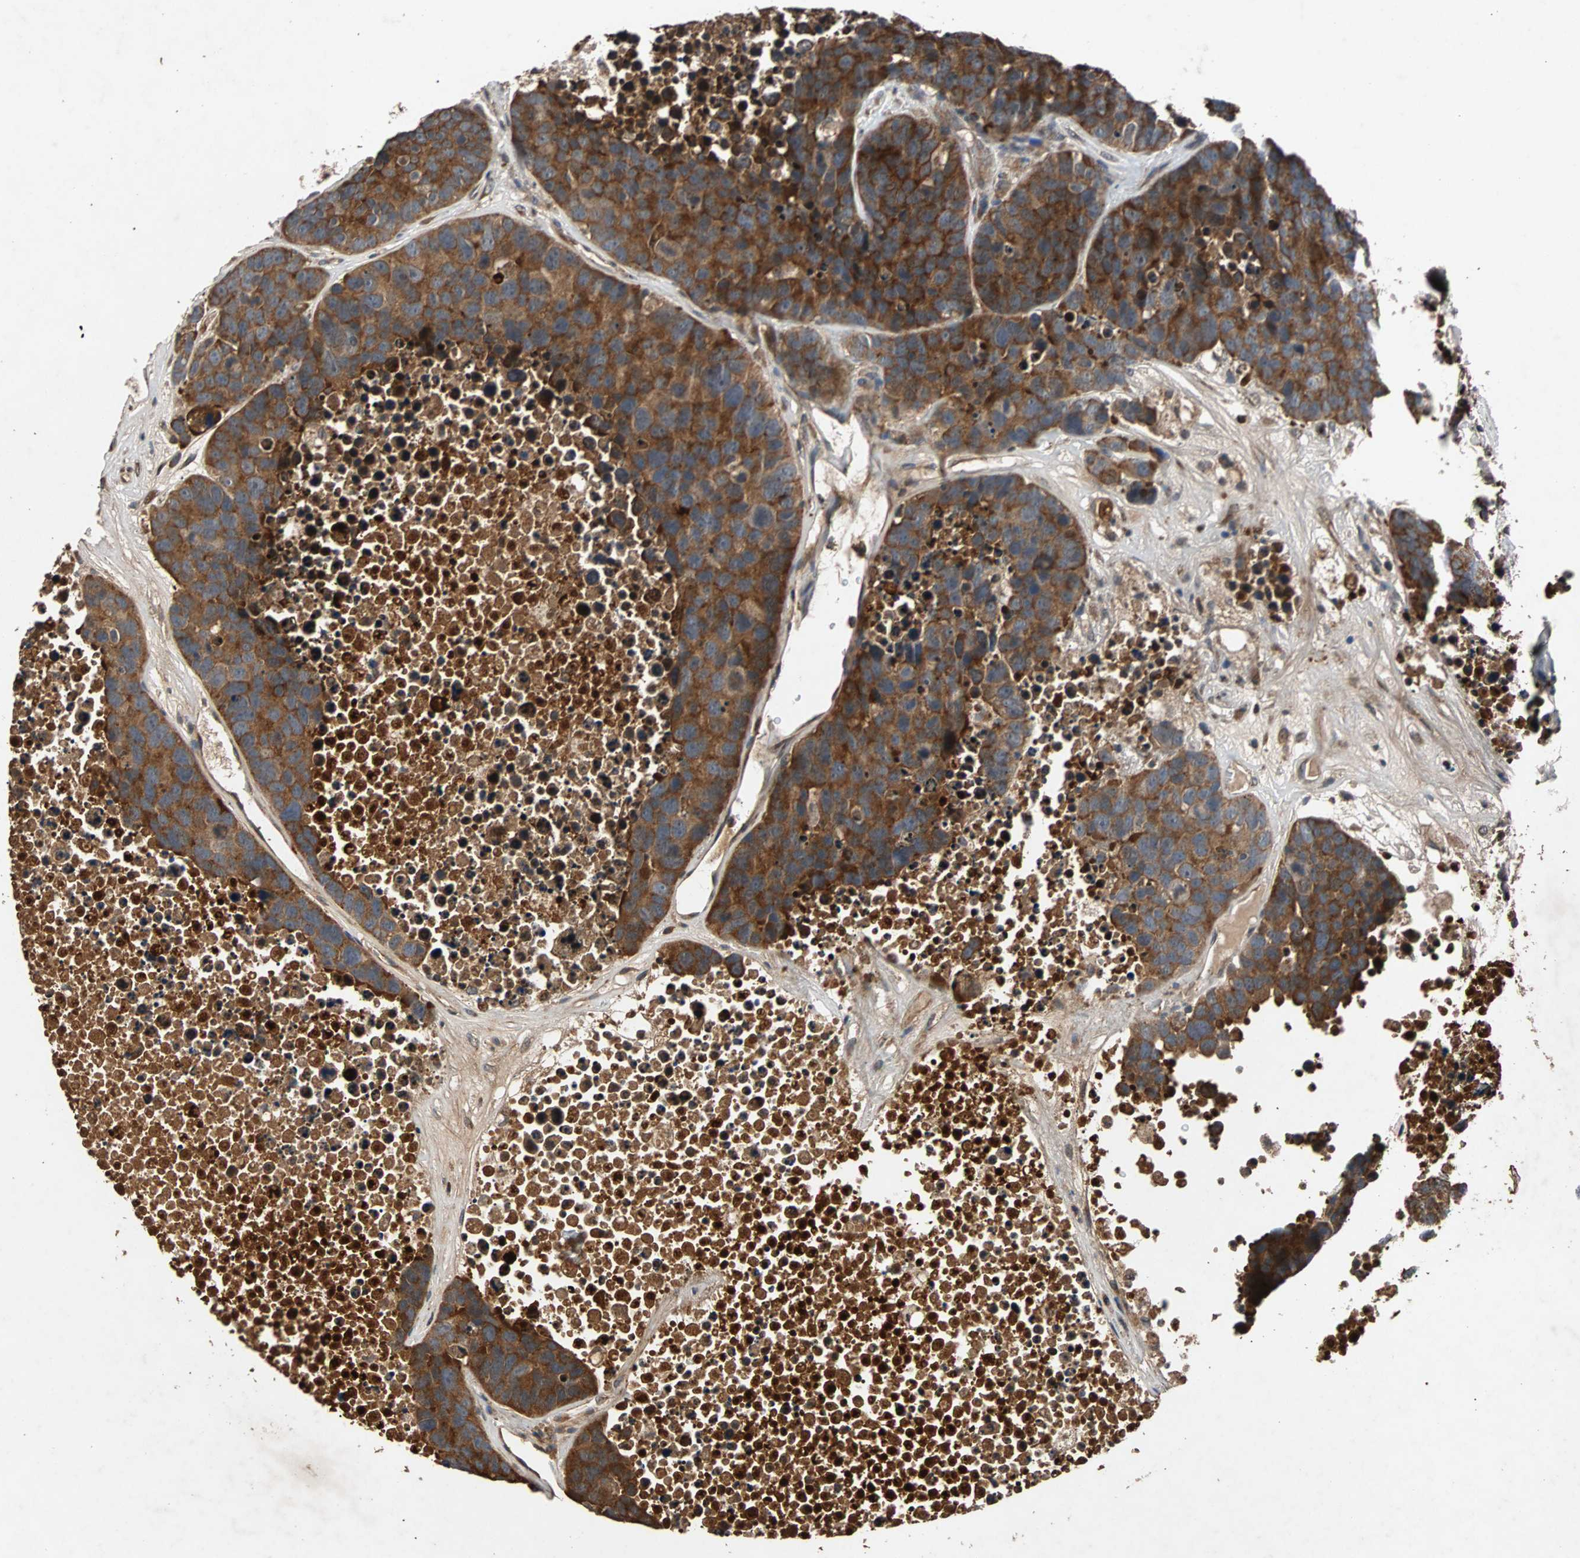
{"staining": {"intensity": "strong", "quantity": ">75%", "location": "cytoplasmic/membranous"}, "tissue": "carcinoid", "cell_type": "Tumor cells", "image_type": "cancer", "snomed": [{"axis": "morphology", "description": "Carcinoid, malignant, NOS"}, {"axis": "topography", "description": "Lung"}], "caption": "Carcinoid (malignant) tissue reveals strong cytoplasmic/membranous positivity in approximately >75% of tumor cells Using DAB (brown) and hematoxylin (blue) stains, captured at high magnification using brightfield microscopy.", "gene": "USP31", "patient": {"sex": "male", "age": 60}}